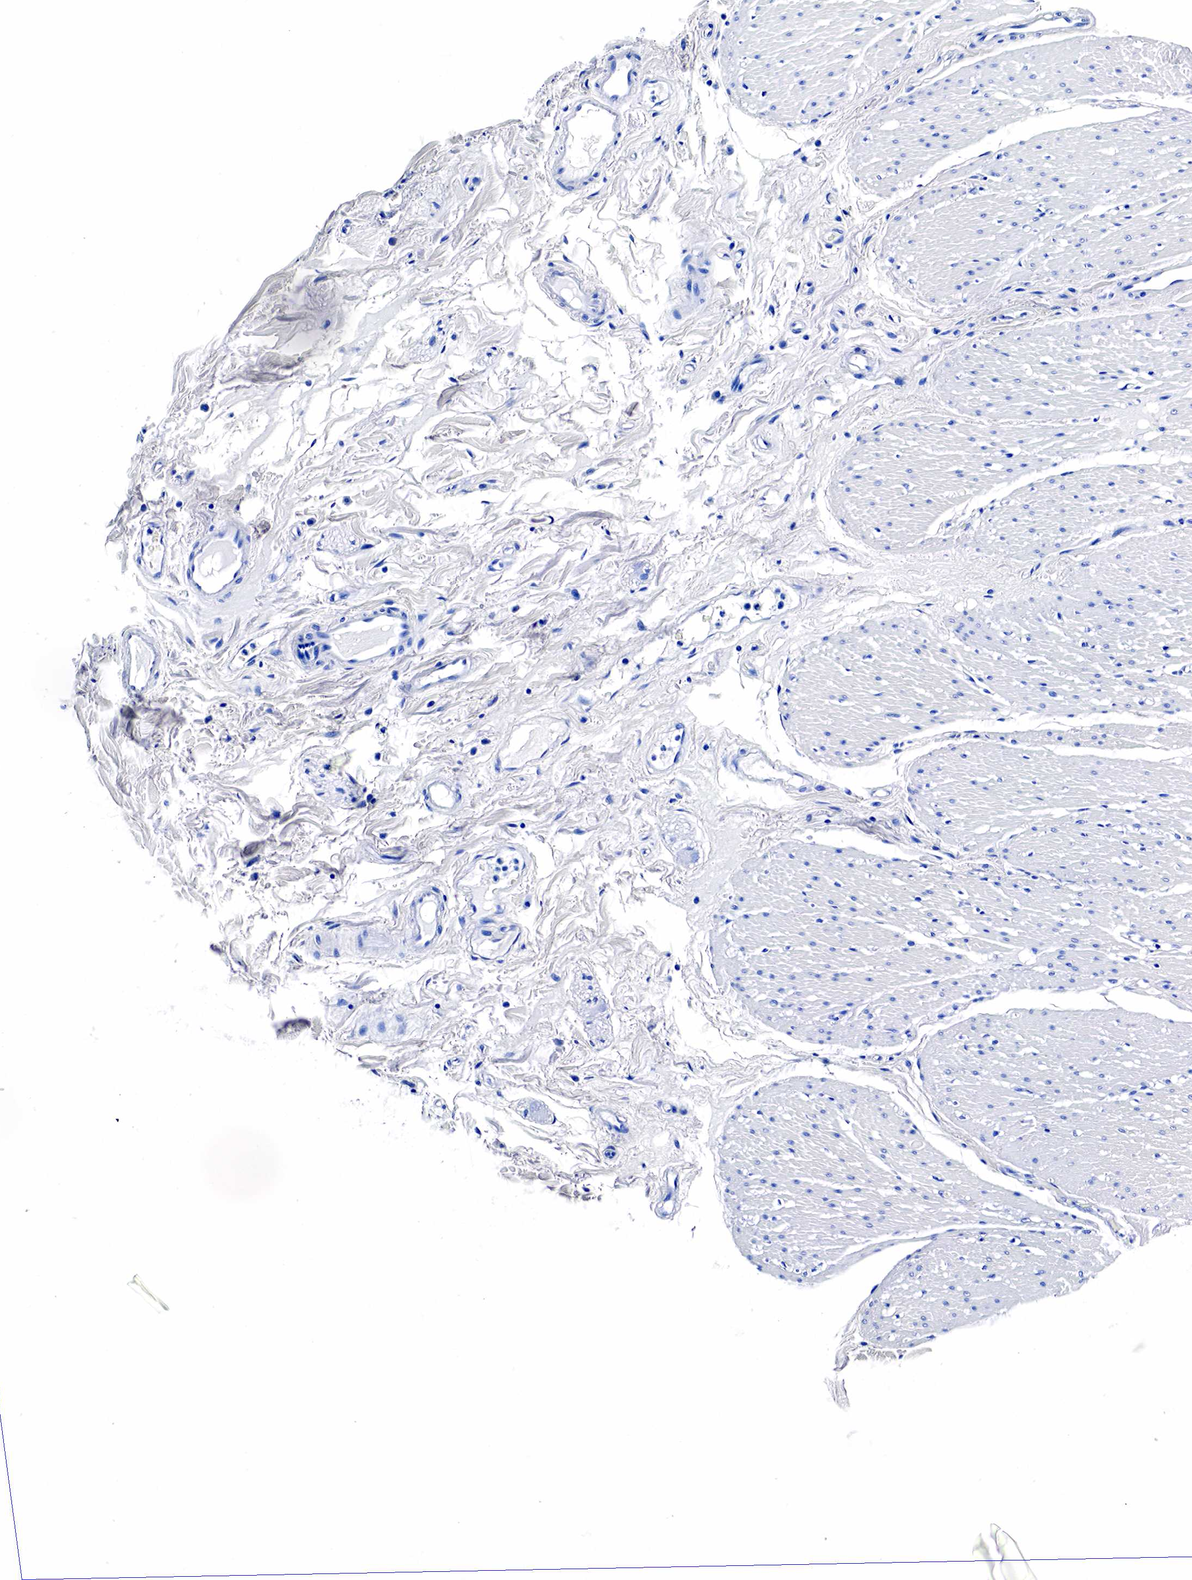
{"staining": {"intensity": "negative", "quantity": "none", "location": "none"}, "tissue": "adipose tissue", "cell_type": "Adipocytes", "image_type": "normal", "snomed": [{"axis": "morphology", "description": "Normal tissue, NOS"}, {"axis": "topography", "description": "Duodenum"}], "caption": "DAB immunohistochemical staining of normal human adipose tissue exhibits no significant expression in adipocytes. (Immunohistochemistry, brightfield microscopy, high magnification).", "gene": "GAST", "patient": {"sex": "male", "age": 63}}